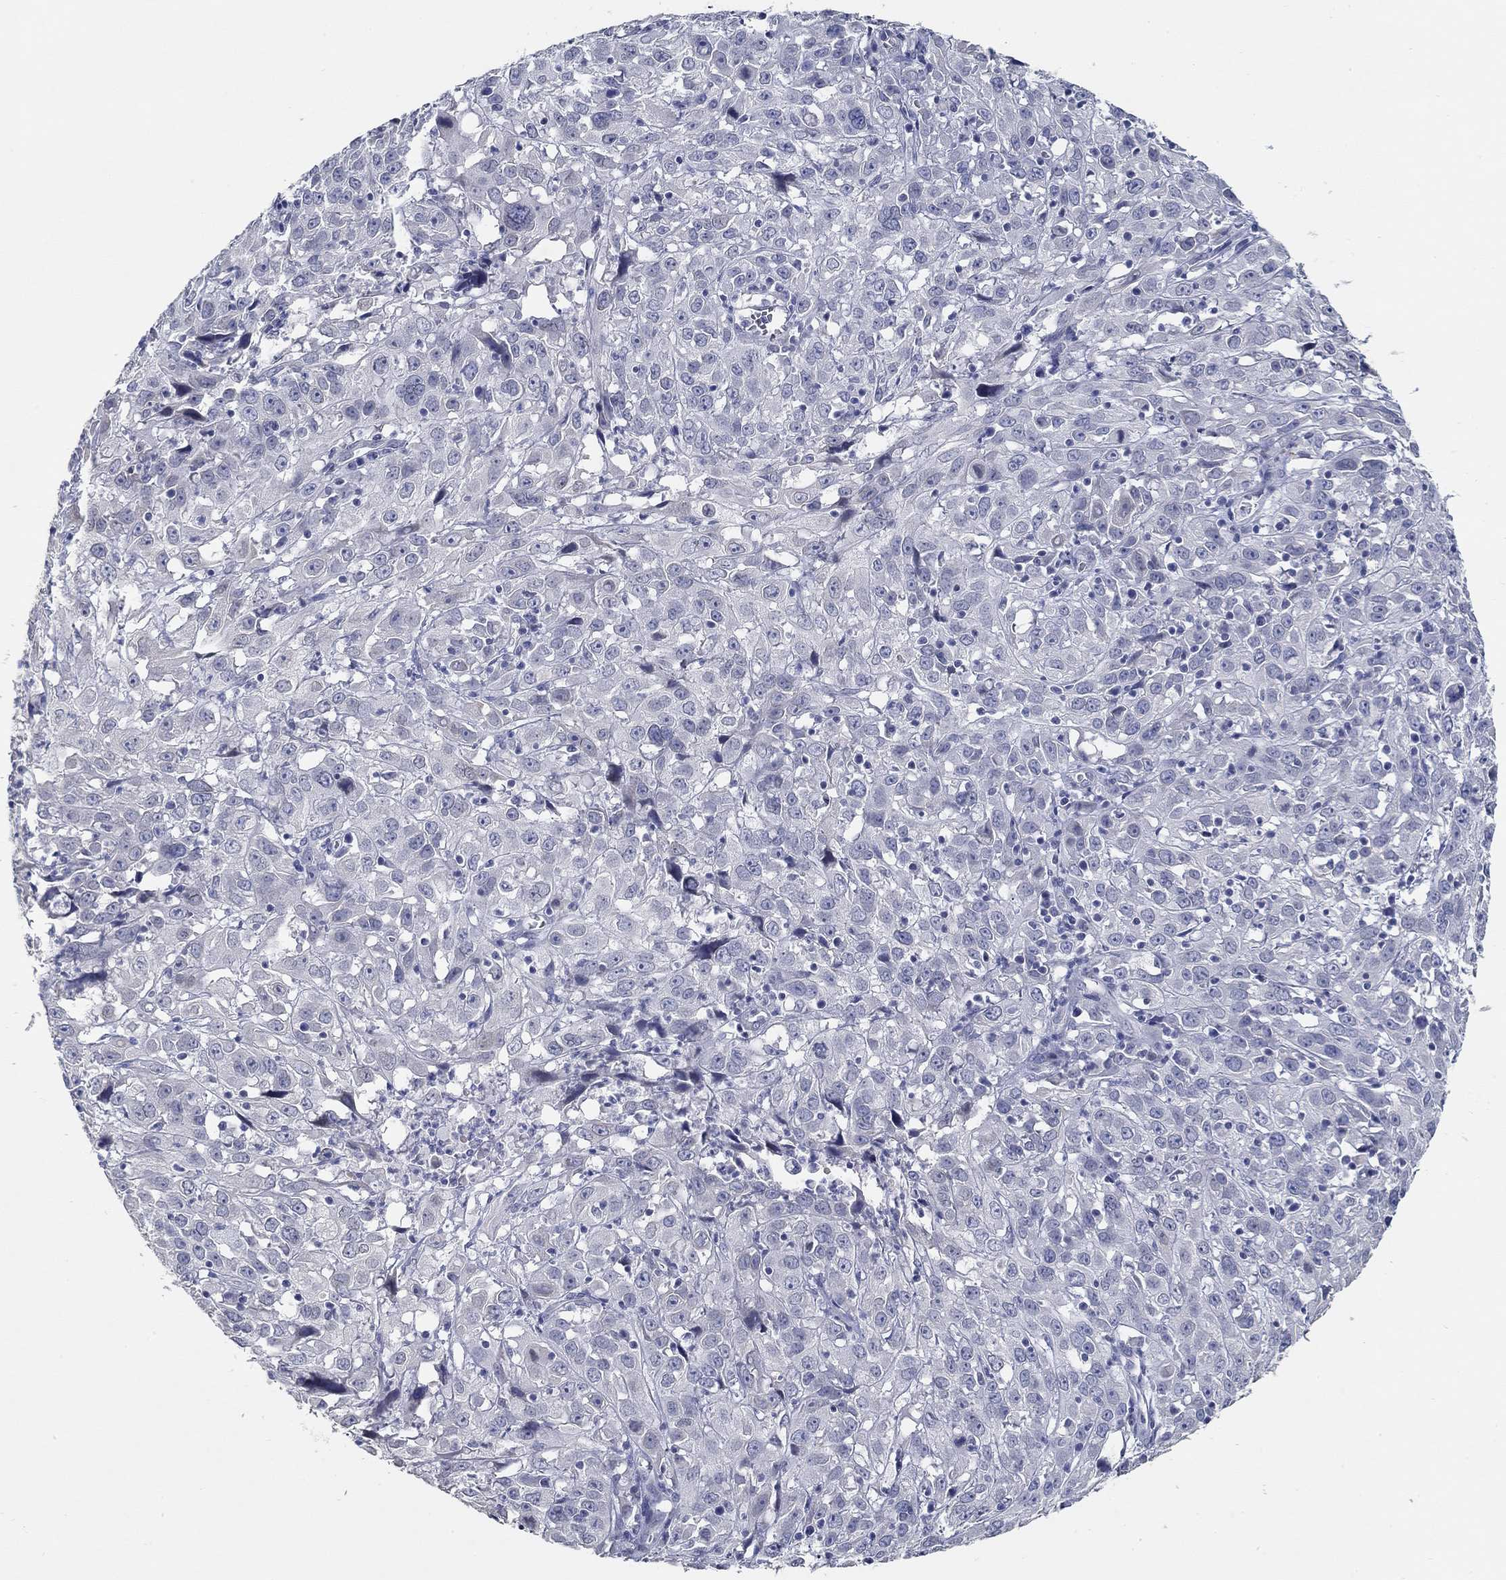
{"staining": {"intensity": "negative", "quantity": "none", "location": "none"}, "tissue": "cervical cancer", "cell_type": "Tumor cells", "image_type": "cancer", "snomed": [{"axis": "morphology", "description": "Squamous cell carcinoma, NOS"}, {"axis": "topography", "description": "Cervix"}], "caption": "DAB (3,3'-diaminobenzidine) immunohistochemical staining of human cervical squamous cell carcinoma demonstrates no significant expression in tumor cells. (Immunohistochemistry, brightfield microscopy, high magnification).", "gene": "NUP155", "patient": {"sex": "female", "age": 32}}